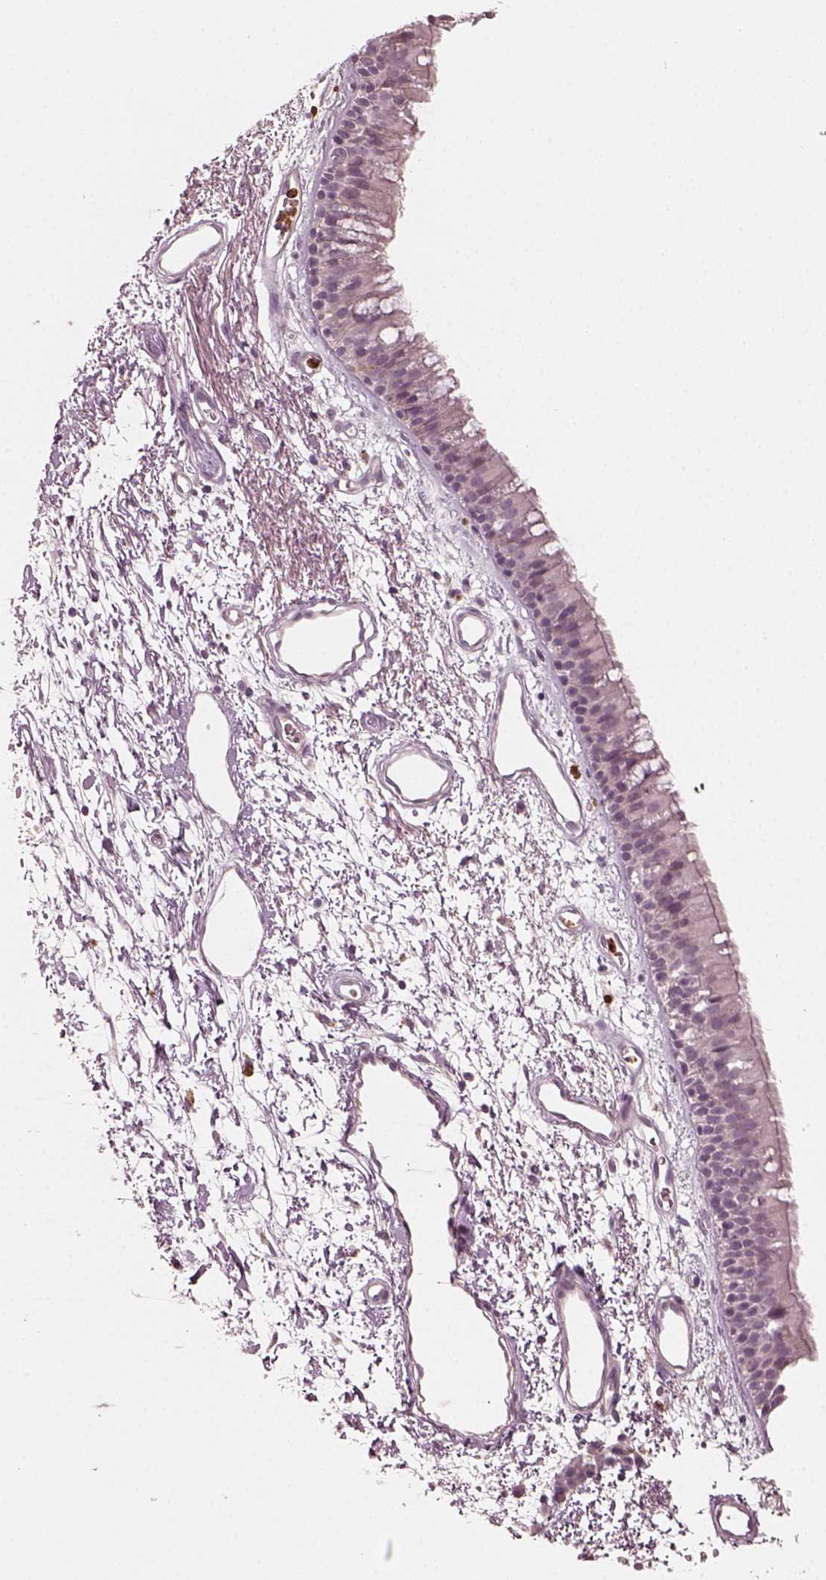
{"staining": {"intensity": "negative", "quantity": "none", "location": "none"}, "tissue": "bronchus", "cell_type": "Respiratory epithelial cells", "image_type": "normal", "snomed": [{"axis": "morphology", "description": "Normal tissue, NOS"}, {"axis": "morphology", "description": "Squamous cell carcinoma, NOS"}, {"axis": "topography", "description": "Cartilage tissue"}, {"axis": "topography", "description": "Bronchus"}, {"axis": "topography", "description": "Lung"}], "caption": "IHC histopathology image of unremarkable bronchus stained for a protein (brown), which shows no positivity in respiratory epithelial cells. (DAB (3,3'-diaminobenzidine) immunohistochemistry (IHC) visualized using brightfield microscopy, high magnification).", "gene": "CHIT1", "patient": {"sex": "male", "age": 66}}